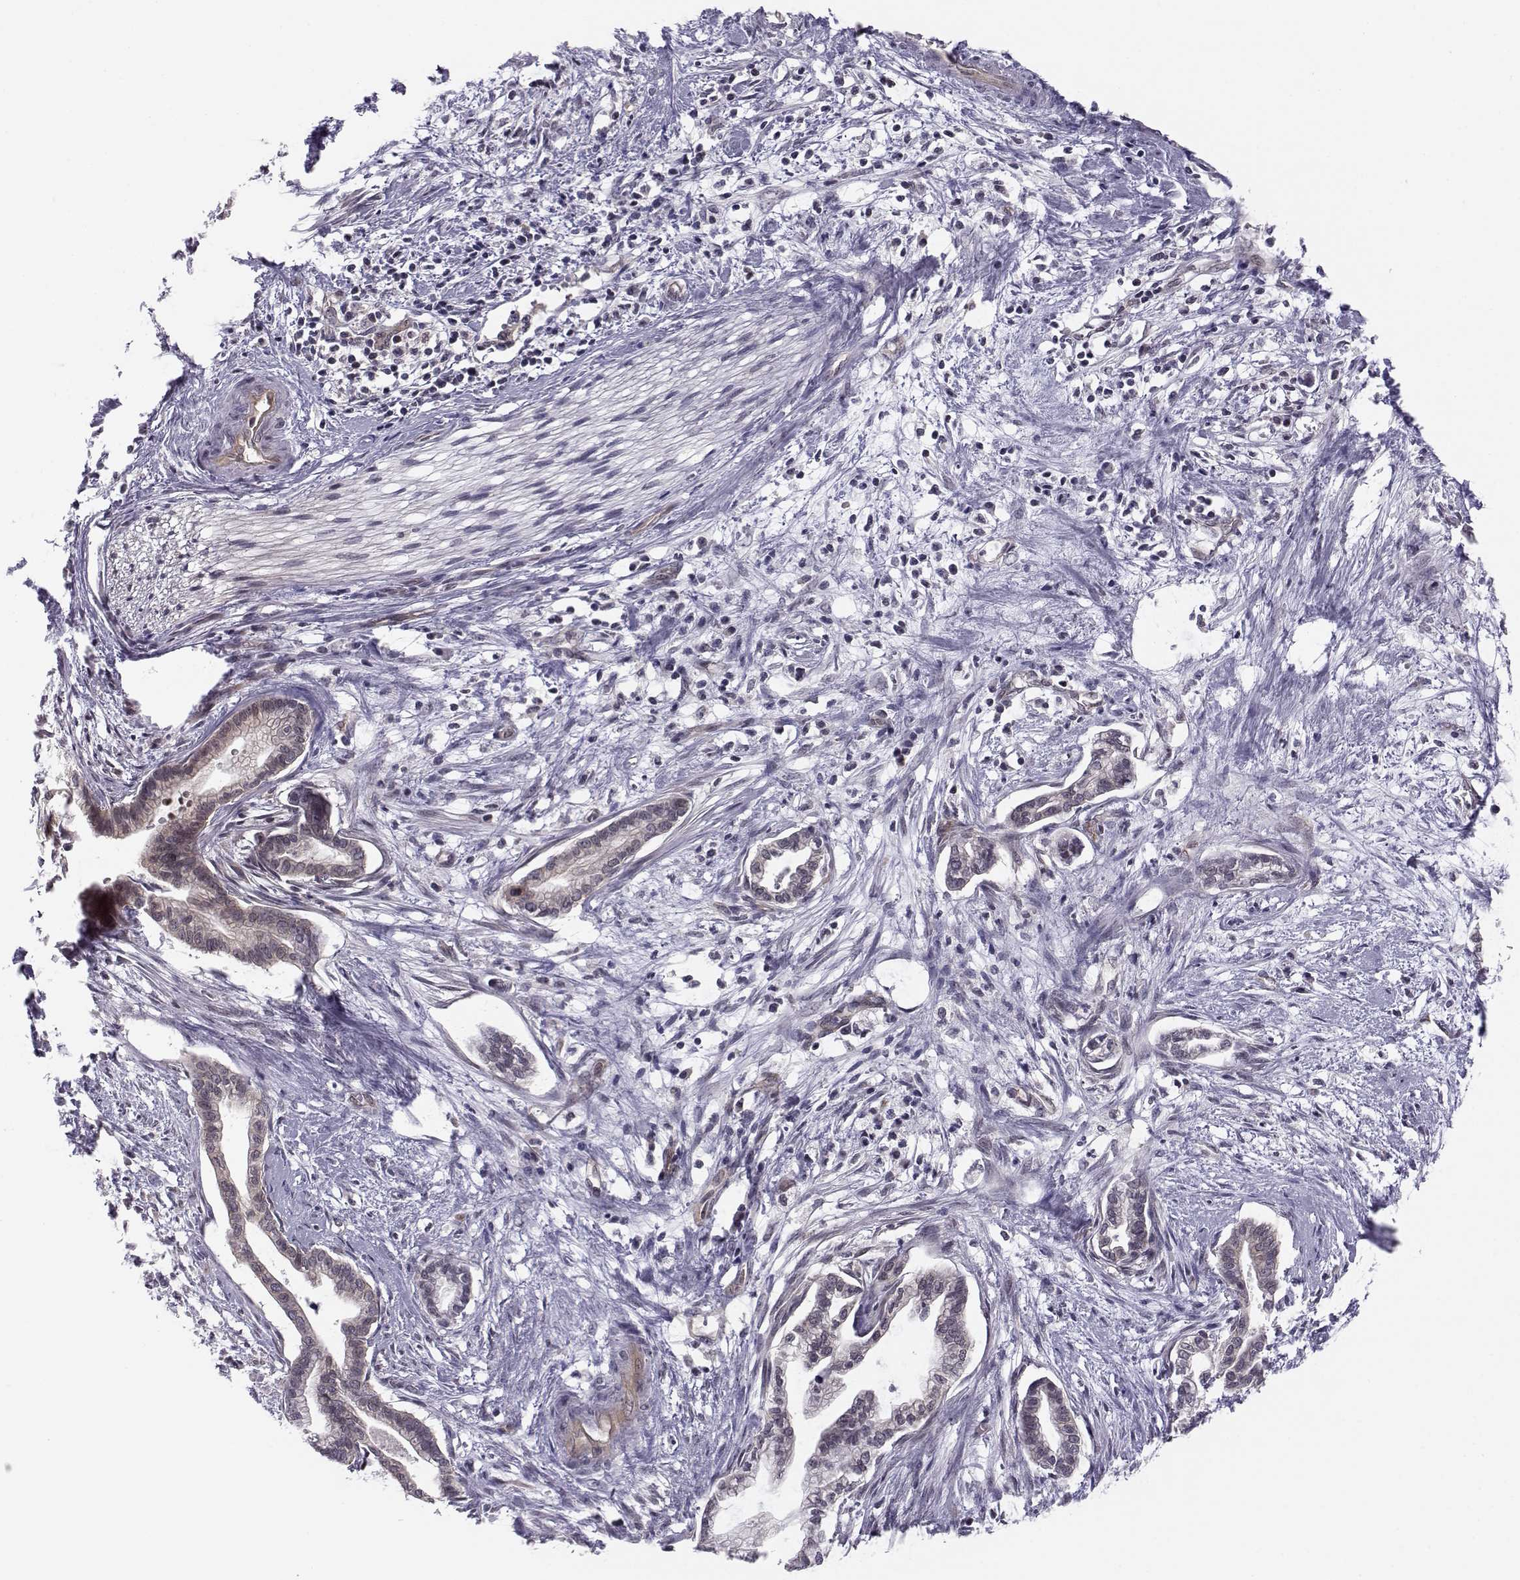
{"staining": {"intensity": "negative", "quantity": "none", "location": "none"}, "tissue": "cervical cancer", "cell_type": "Tumor cells", "image_type": "cancer", "snomed": [{"axis": "morphology", "description": "Adenocarcinoma, NOS"}, {"axis": "topography", "description": "Cervix"}], "caption": "A photomicrograph of human cervical cancer (adenocarcinoma) is negative for staining in tumor cells.", "gene": "KIF13B", "patient": {"sex": "female", "age": 62}}